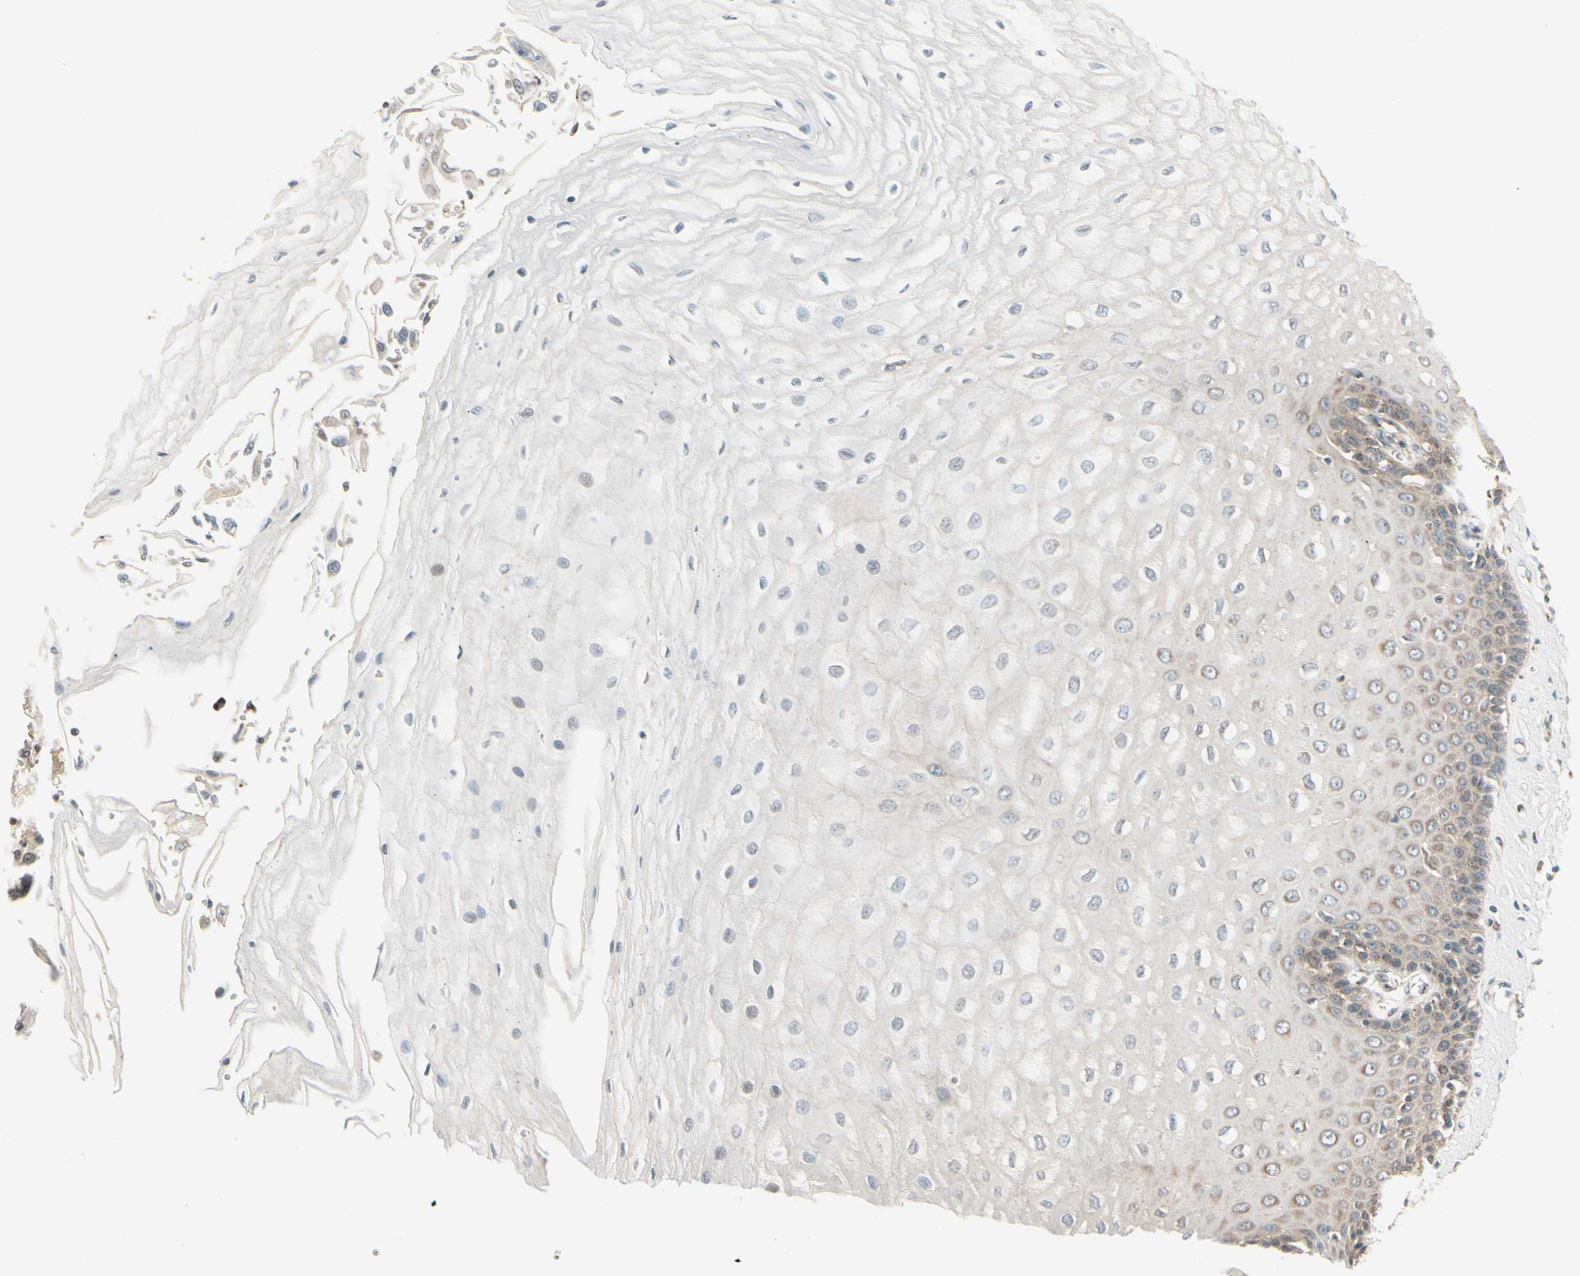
{"staining": {"intensity": "moderate", "quantity": "25%-75%", "location": "cytoplasmic/membranous"}, "tissue": "esophagus", "cell_type": "Squamous epithelial cells", "image_type": "normal", "snomed": [{"axis": "morphology", "description": "Normal tissue, NOS"}, {"axis": "topography", "description": "Esophagus"}], "caption": "Human esophagus stained with a brown dye exhibits moderate cytoplasmic/membranous positive staining in about 25%-75% of squamous epithelial cells.", "gene": "MANSC1", "patient": {"sex": "male", "age": 65}}